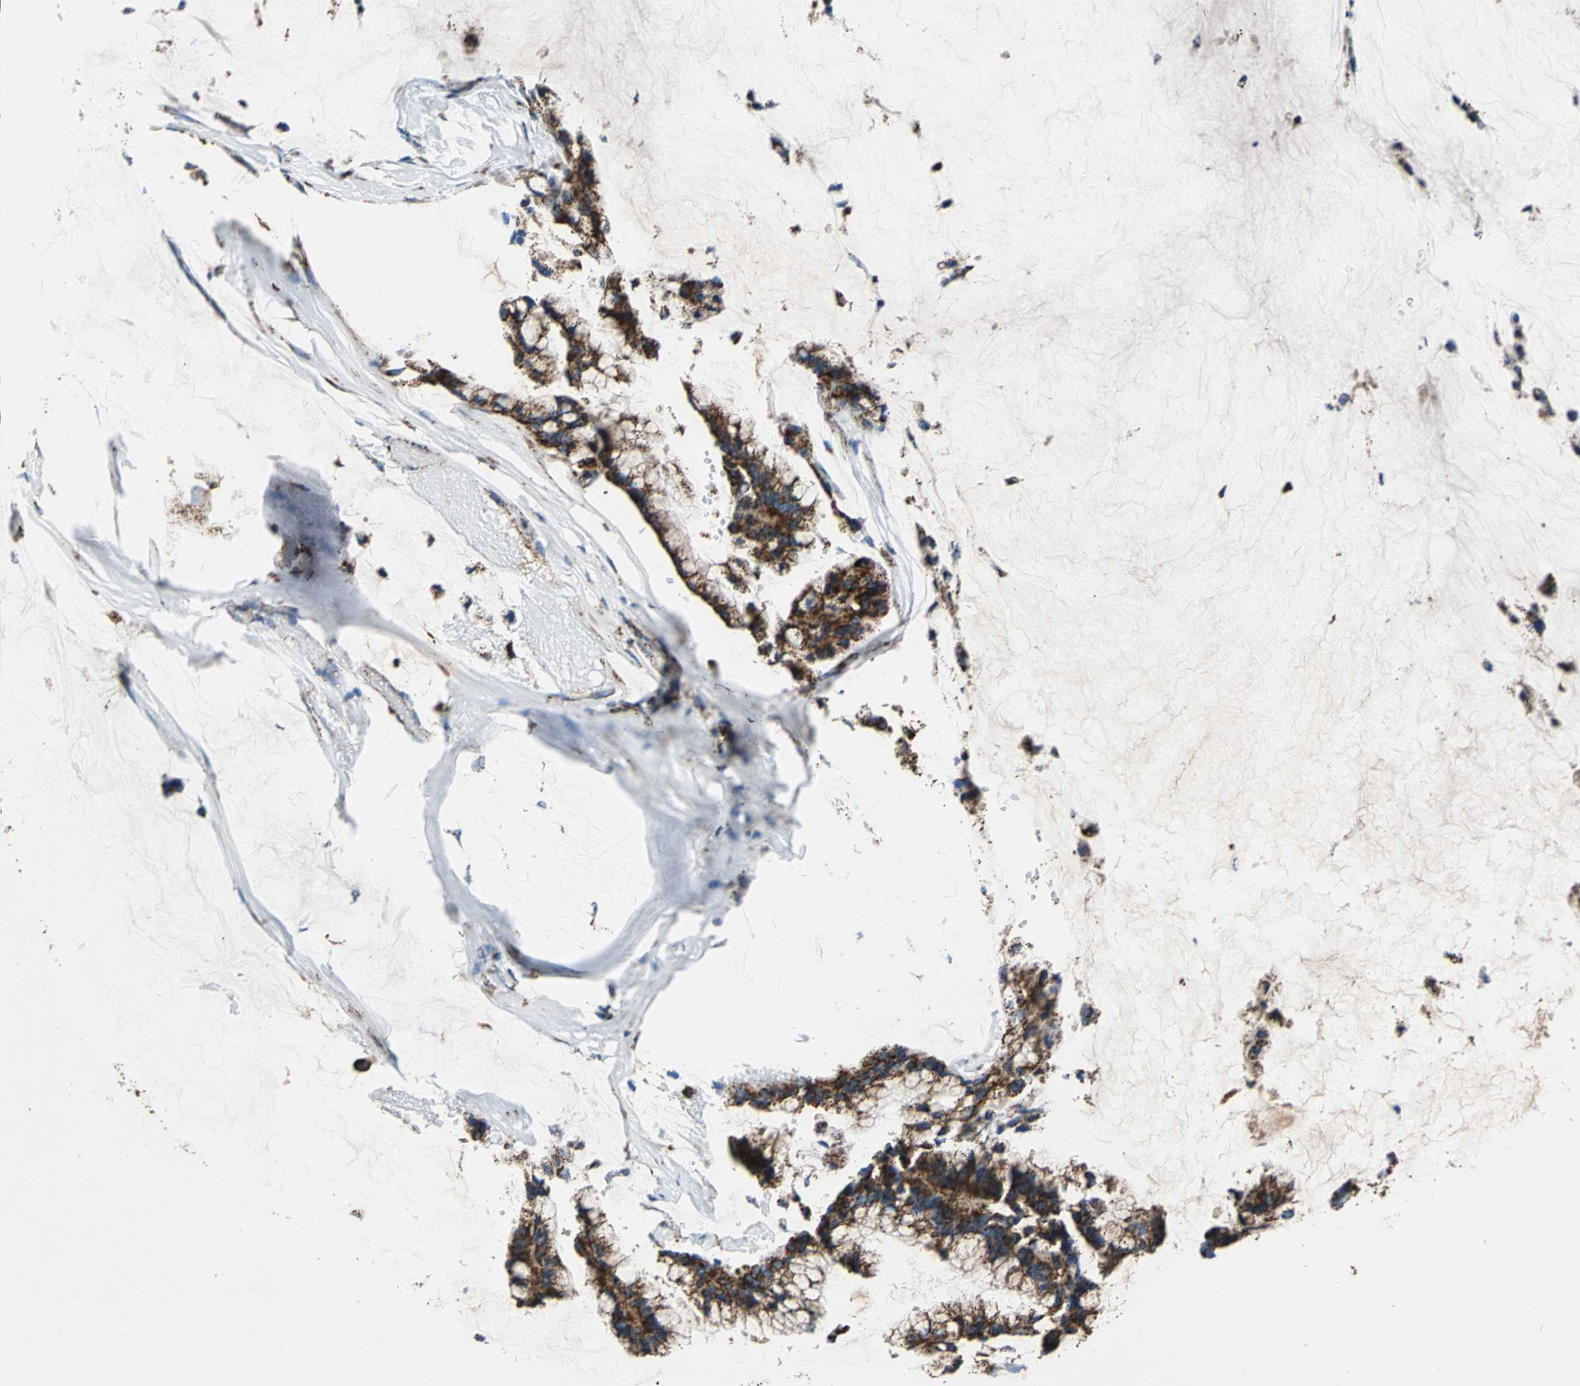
{"staining": {"intensity": "strong", "quantity": ">75%", "location": "cytoplasmic/membranous"}, "tissue": "ovarian cancer", "cell_type": "Tumor cells", "image_type": "cancer", "snomed": [{"axis": "morphology", "description": "Cystadenocarcinoma, mucinous, NOS"}, {"axis": "topography", "description": "Ovary"}], "caption": "Approximately >75% of tumor cells in ovarian cancer display strong cytoplasmic/membranous protein positivity as visualized by brown immunohistochemical staining.", "gene": "ECH1", "patient": {"sex": "female", "age": 39}}